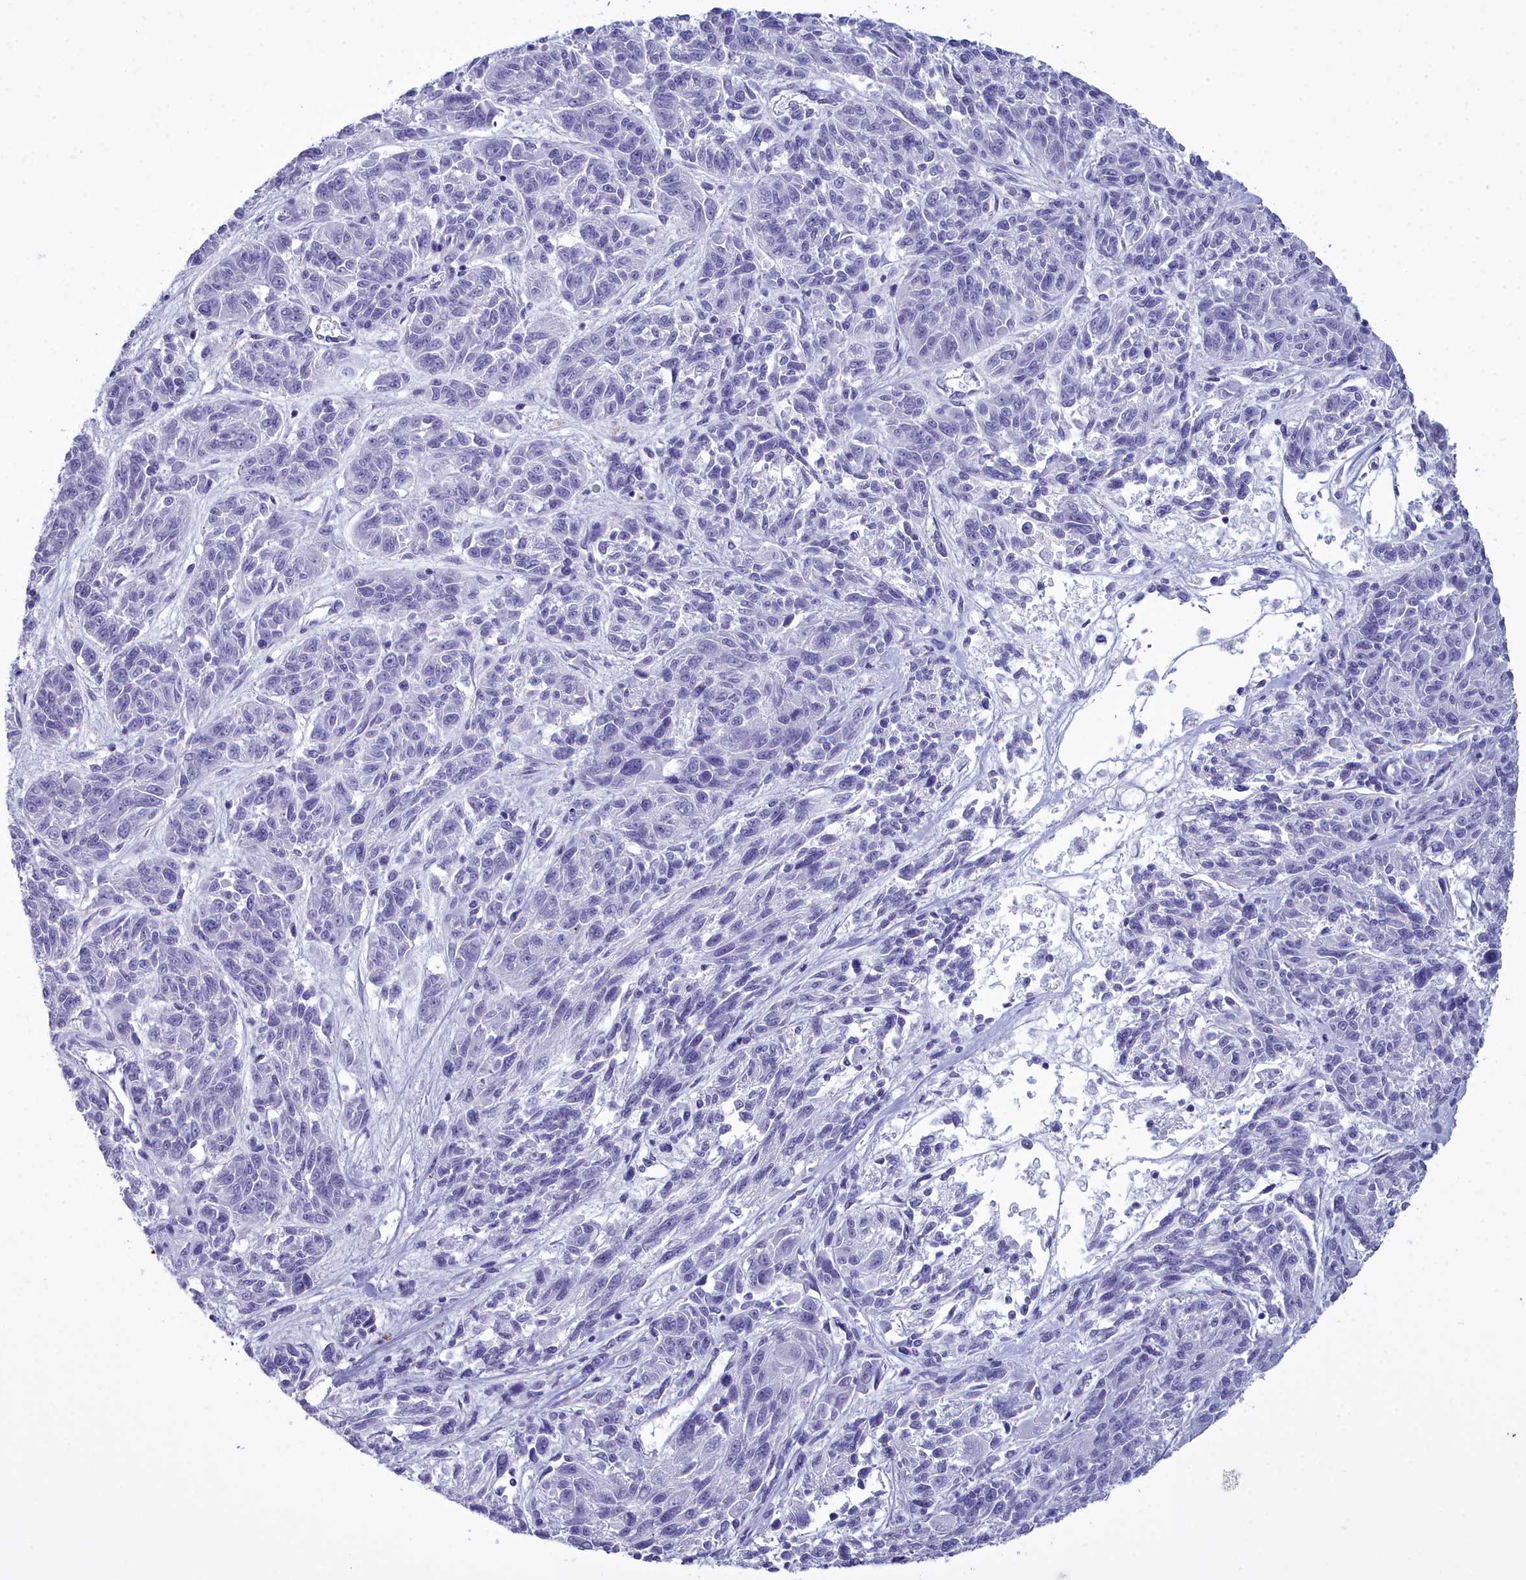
{"staining": {"intensity": "negative", "quantity": "none", "location": "none"}, "tissue": "melanoma", "cell_type": "Tumor cells", "image_type": "cancer", "snomed": [{"axis": "morphology", "description": "Malignant melanoma, NOS"}, {"axis": "topography", "description": "Skin"}], "caption": "Malignant melanoma was stained to show a protein in brown. There is no significant positivity in tumor cells.", "gene": "MAP6", "patient": {"sex": "male", "age": 53}}